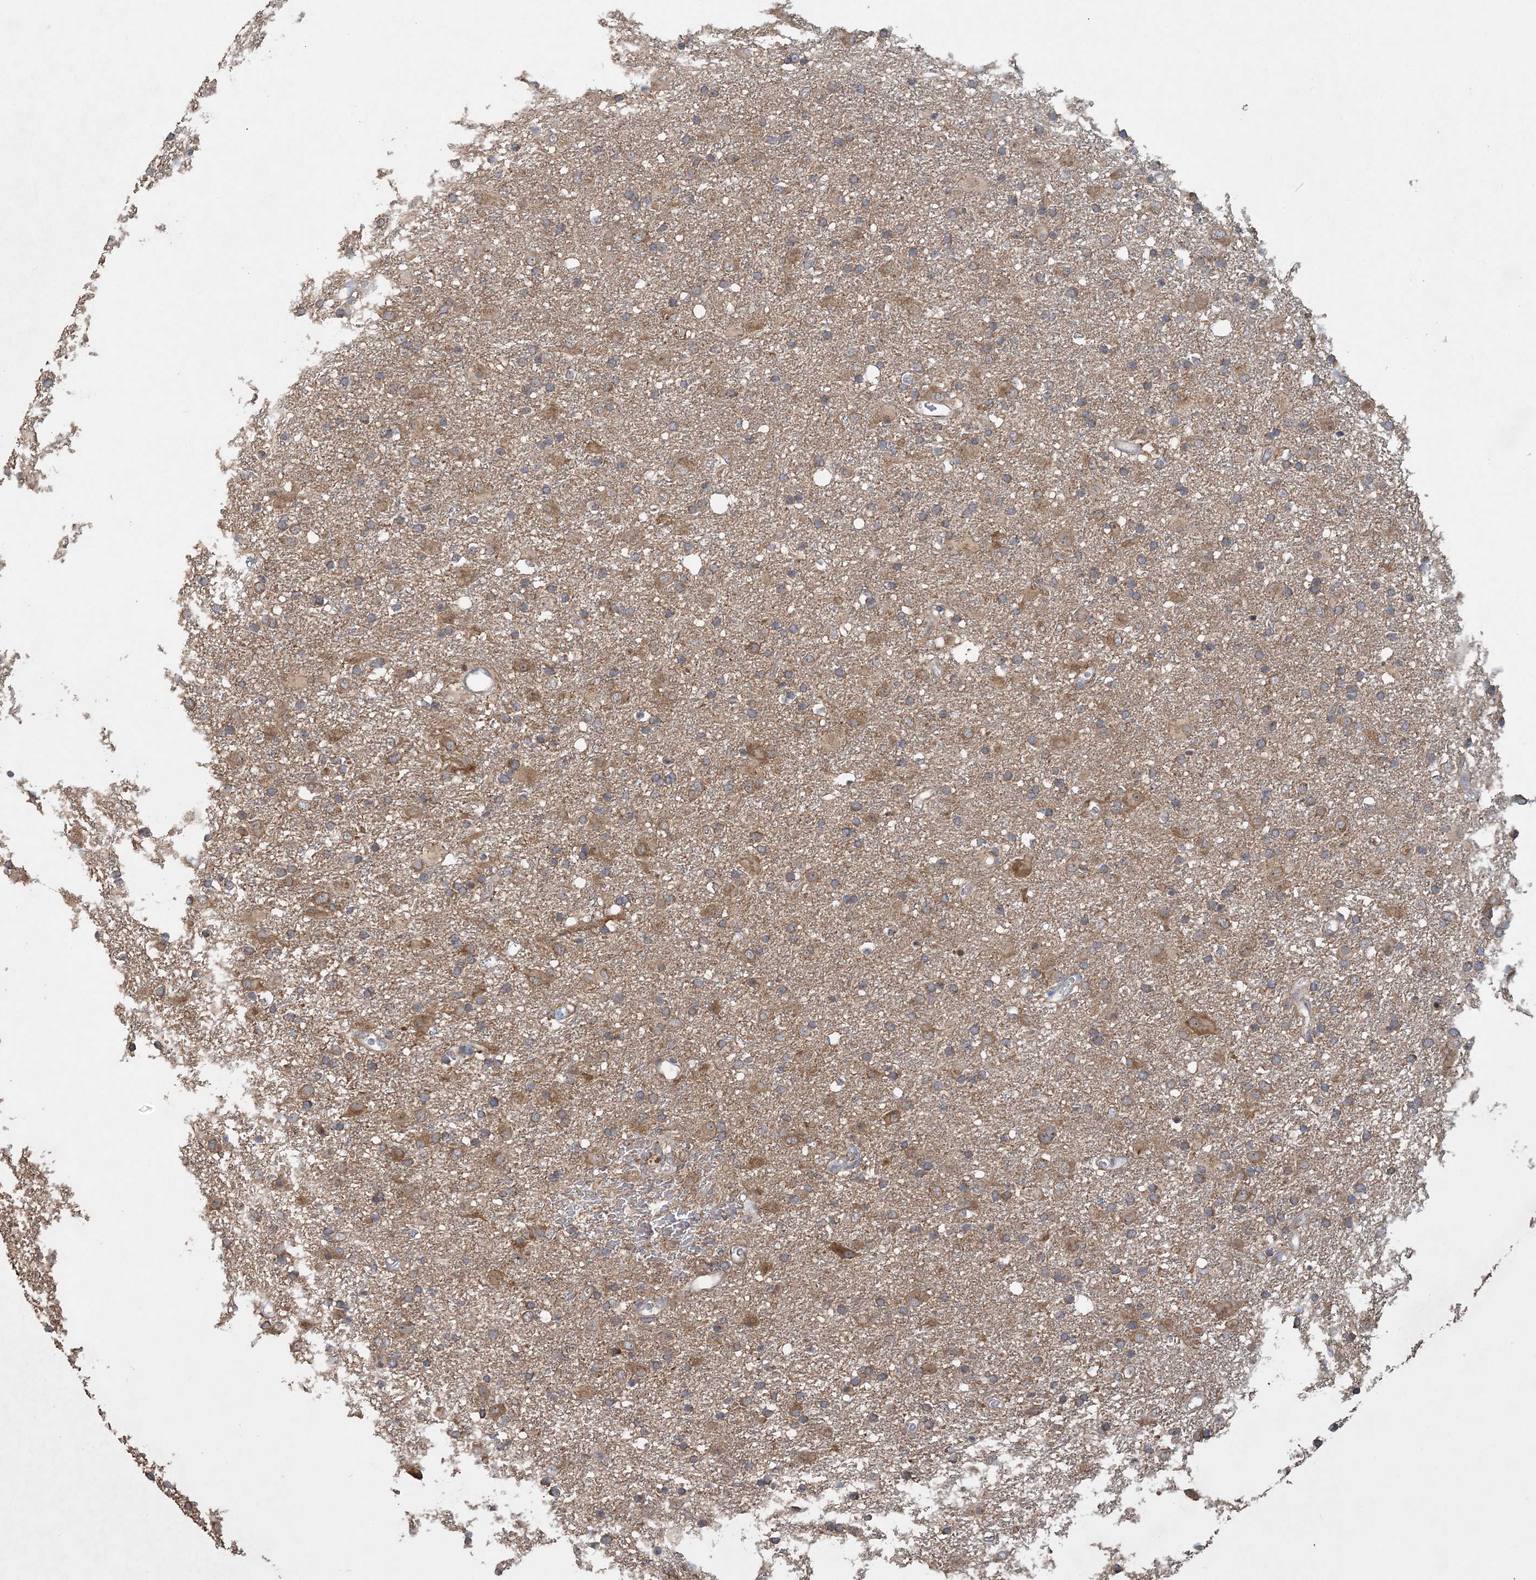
{"staining": {"intensity": "moderate", "quantity": "25%-75%", "location": "cytoplasmic/membranous"}, "tissue": "glioma", "cell_type": "Tumor cells", "image_type": "cancer", "snomed": [{"axis": "morphology", "description": "Glioma, malignant, Low grade"}, {"axis": "topography", "description": "Brain"}], "caption": "The image displays a brown stain indicating the presence of a protein in the cytoplasmic/membranous of tumor cells in malignant glioma (low-grade).", "gene": "TRAIP", "patient": {"sex": "male", "age": 65}}